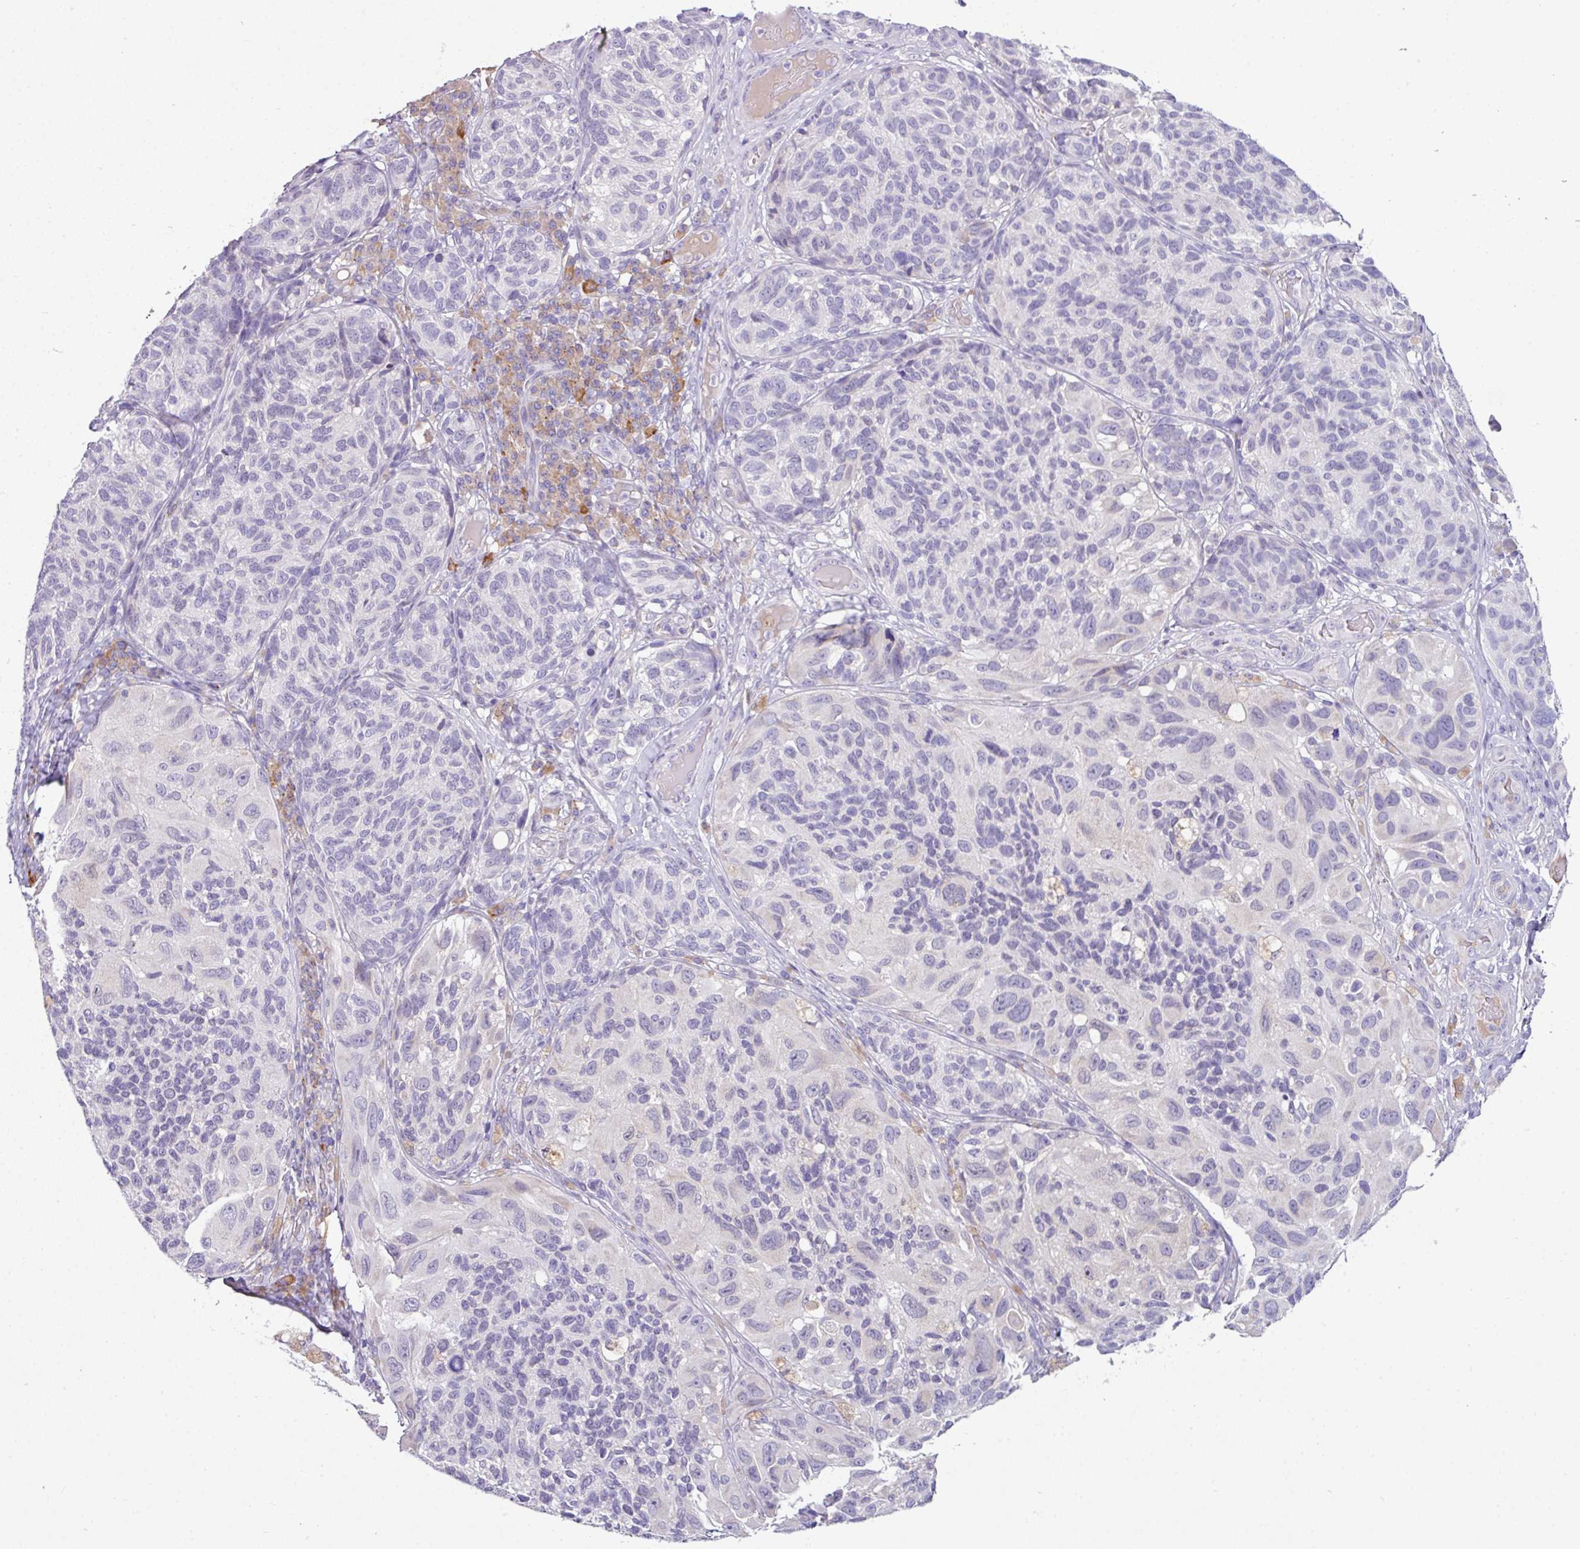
{"staining": {"intensity": "negative", "quantity": "none", "location": "none"}, "tissue": "melanoma", "cell_type": "Tumor cells", "image_type": "cancer", "snomed": [{"axis": "morphology", "description": "Malignant melanoma, NOS"}, {"axis": "topography", "description": "Skin"}], "caption": "DAB immunohistochemical staining of melanoma reveals no significant positivity in tumor cells.", "gene": "SLAMF6", "patient": {"sex": "female", "age": 73}}